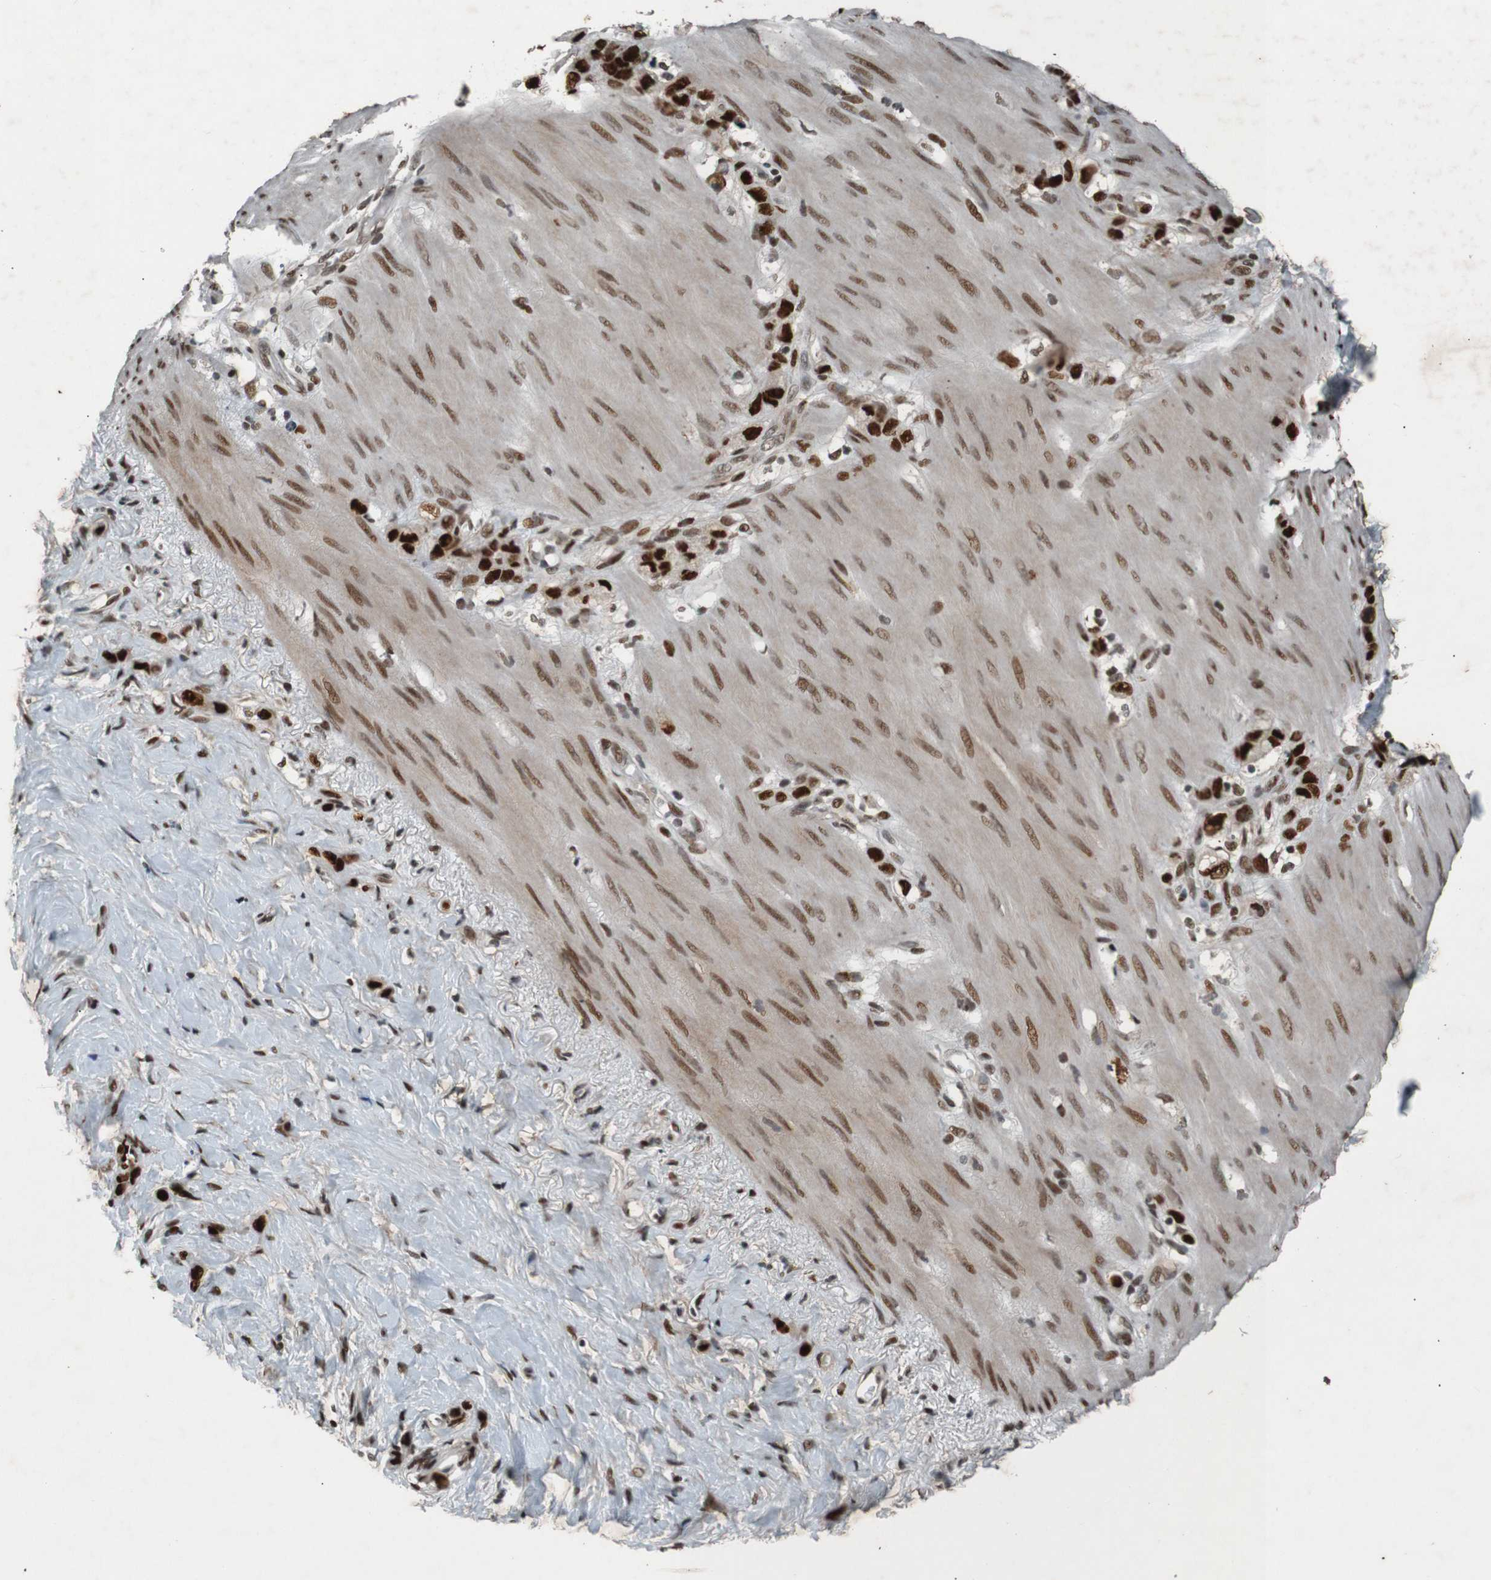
{"staining": {"intensity": "strong", "quantity": ">75%", "location": "nuclear"}, "tissue": "stomach cancer", "cell_type": "Tumor cells", "image_type": "cancer", "snomed": [{"axis": "morphology", "description": "Normal tissue, NOS"}, {"axis": "morphology", "description": "Adenocarcinoma, NOS"}, {"axis": "morphology", "description": "Adenocarcinoma, High grade"}, {"axis": "topography", "description": "Stomach, upper"}, {"axis": "topography", "description": "Stomach"}], "caption": "Stomach cancer (adenocarcinoma (high-grade)) was stained to show a protein in brown. There is high levels of strong nuclear staining in approximately >75% of tumor cells.", "gene": "HEXIM1", "patient": {"sex": "female", "age": 65}}